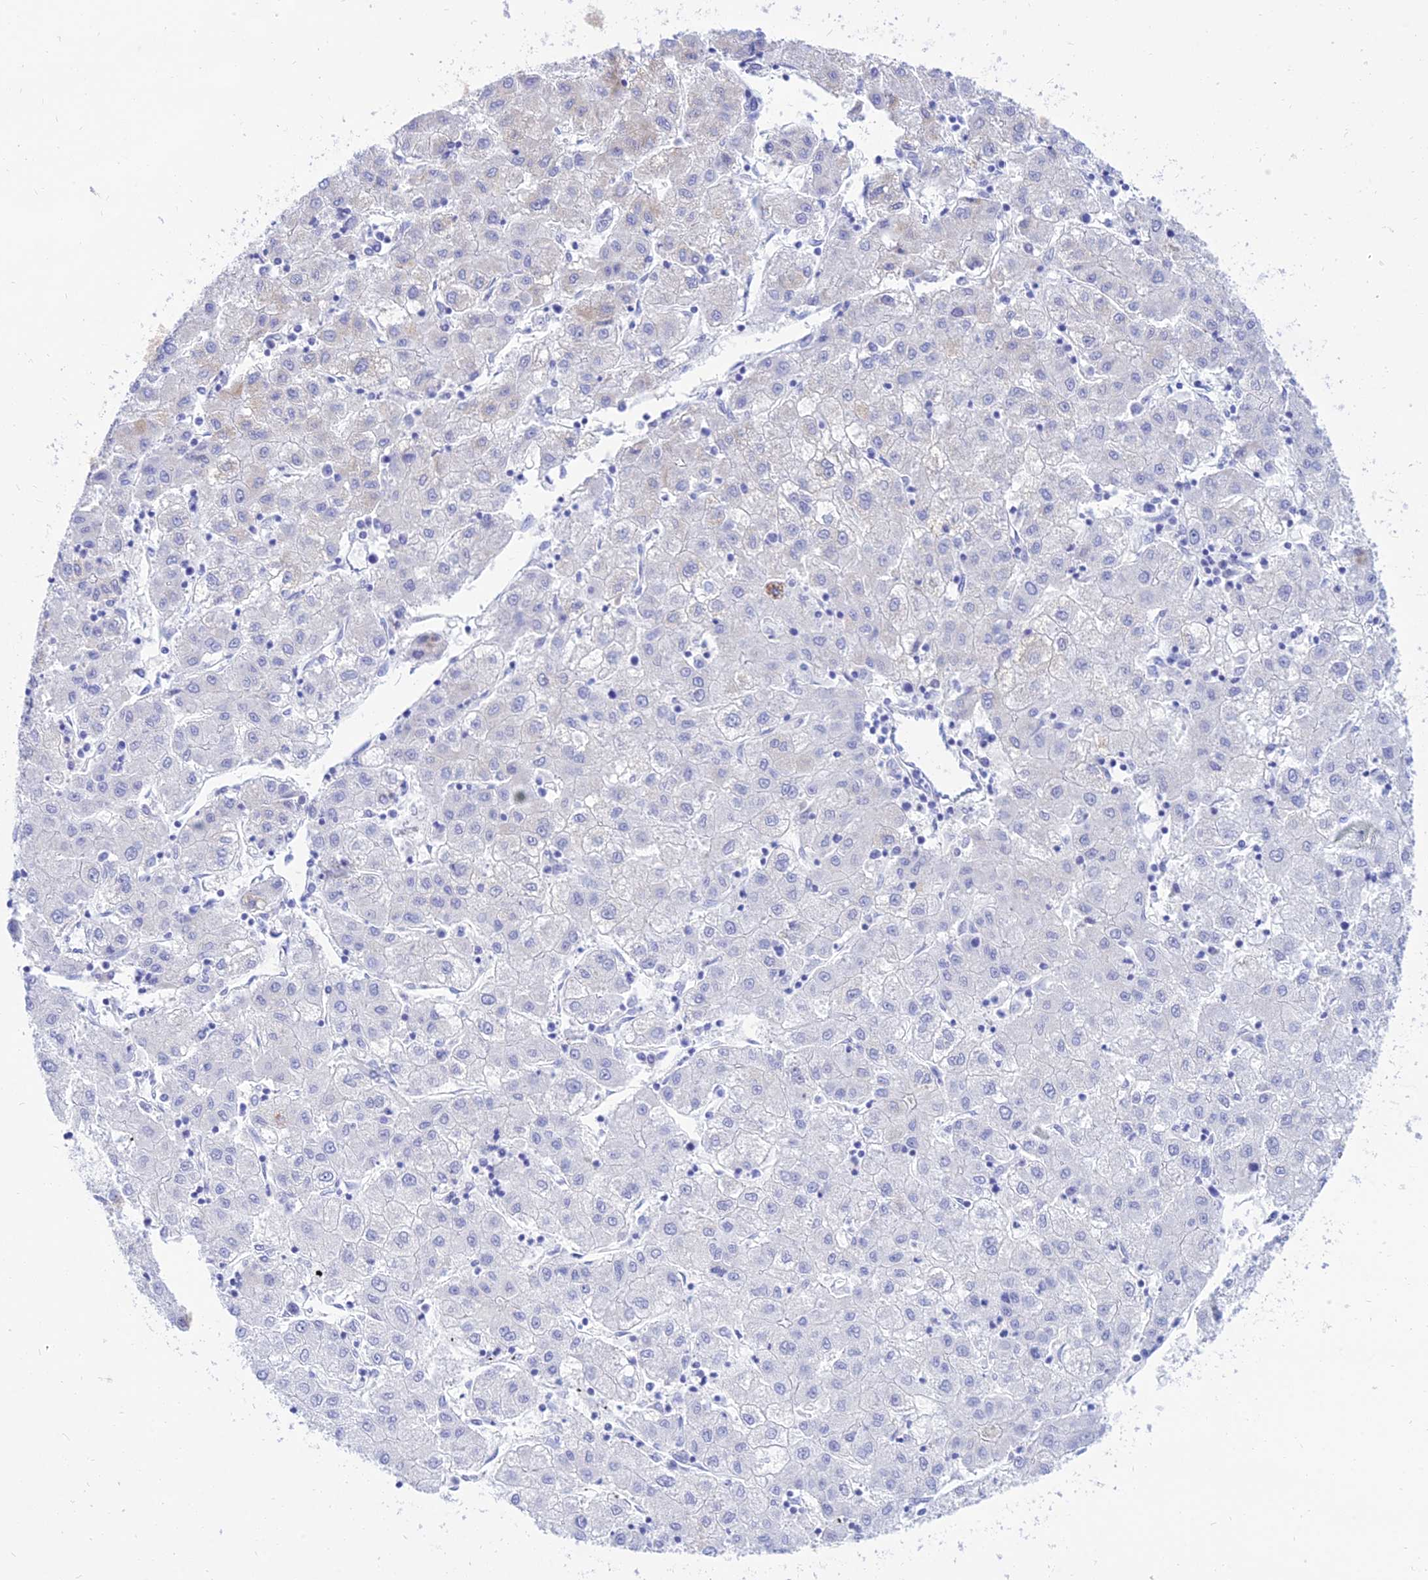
{"staining": {"intensity": "negative", "quantity": "none", "location": "none"}, "tissue": "liver cancer", "cell_type": "Tumor cells", "image_type": "cancer", "snomed": [{"axis": "morphology", "description": "Carcinoma, Hepatocellular, NOS"}, {"axis": "topography", "description": "Liver"}], "caption": "This is an immunohistochemistry image of human liver hepatocellular carcinoma. There is no staining in tumor cells.", "gene": "PKN3", "patient": {"sex": "male", "age": 72}}